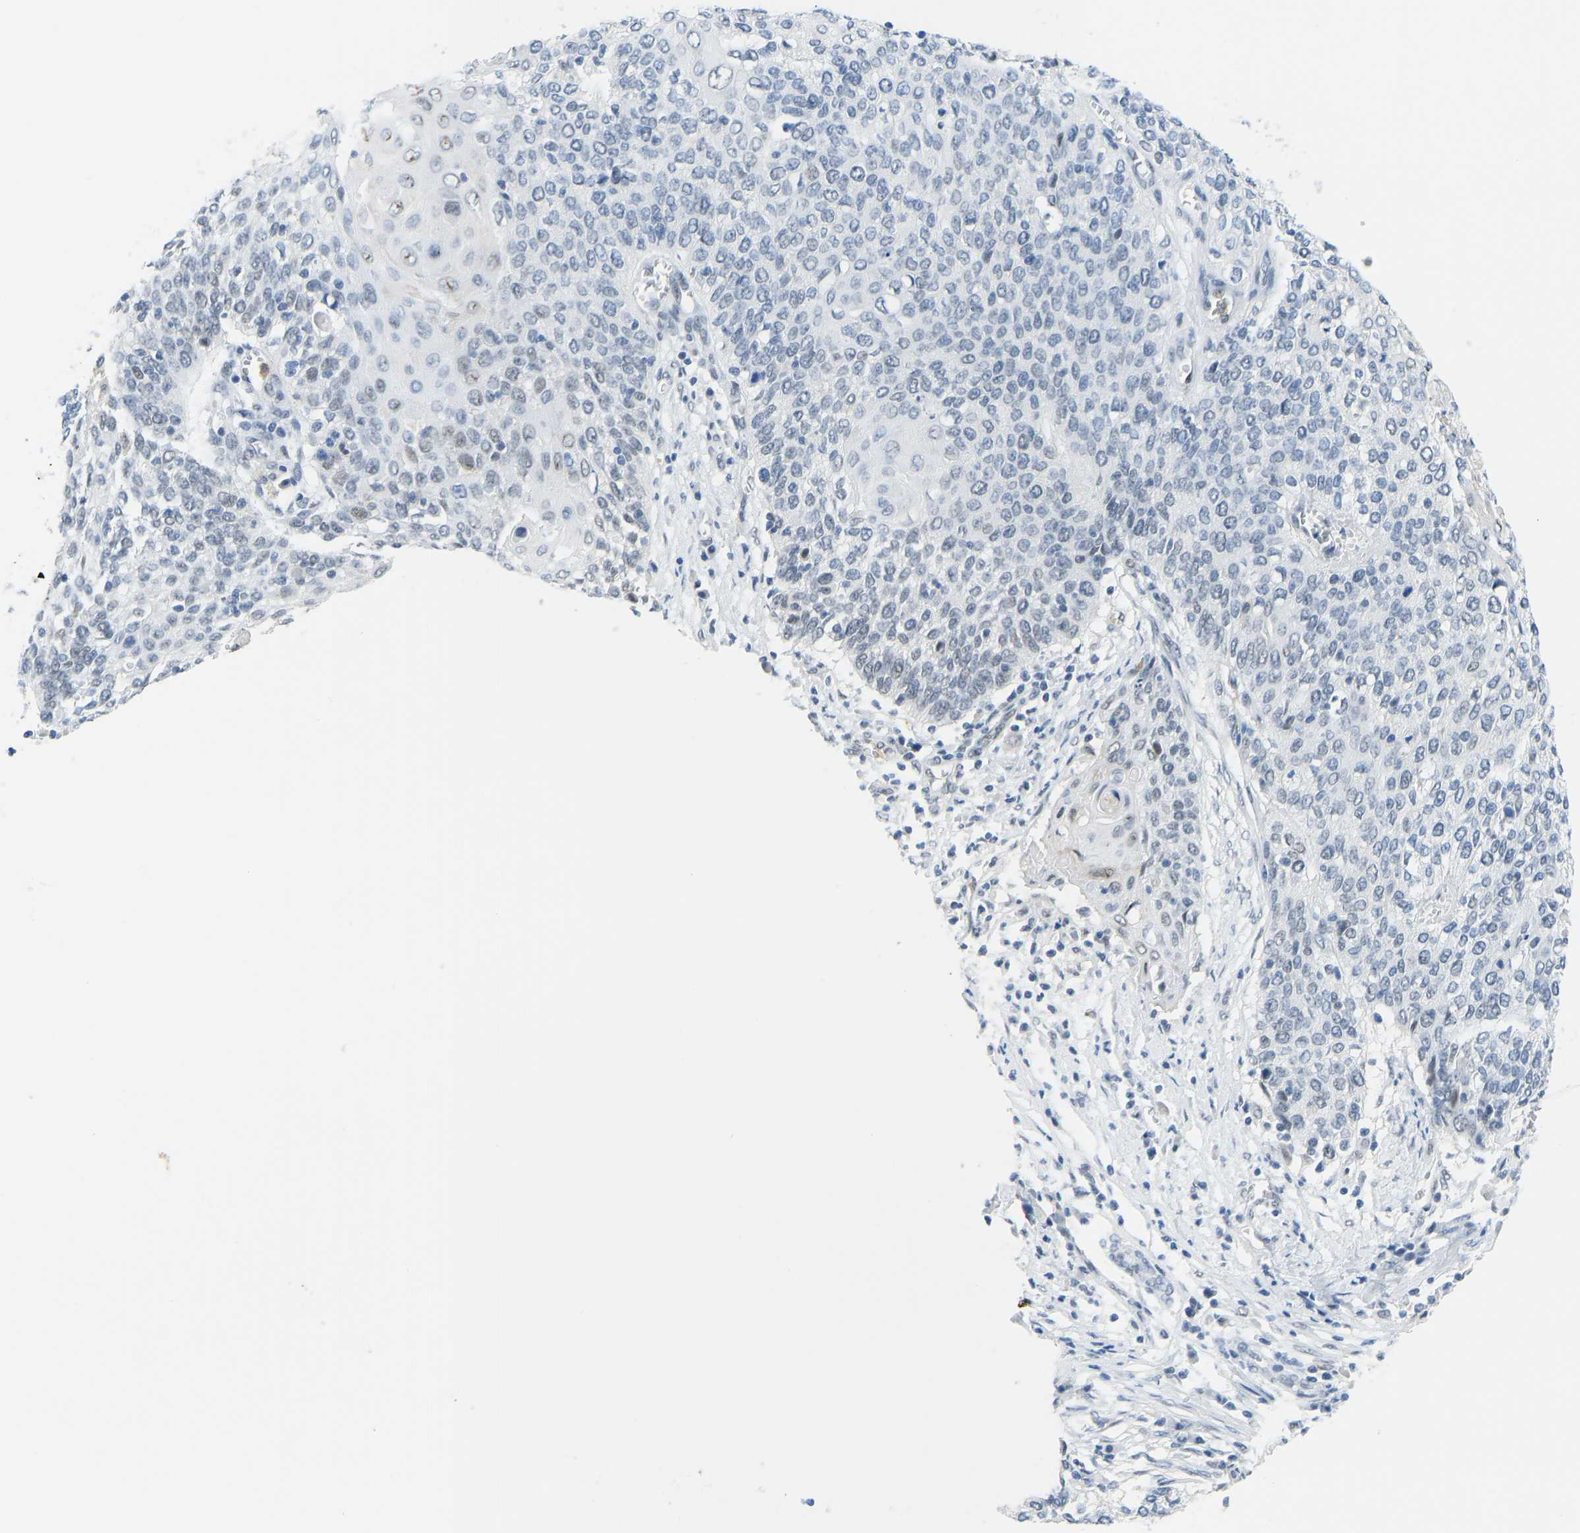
{"staining": {"intensity": "negative", "quantity": "none", "location": "none"}, "tissue": "cervical cancer", "cell_type": "Tumor cells", "image_type": "cancer", "snomed": [{"axis": "morphology", "description": "Squamous cell carcinoma, NOS"}, {"axis": "topography", "description": "Cervix"}], "caption": "IHC of squamous cell carcinoma (cervical) shows no staining in tumor cells.", "gene": "TXNDC2", "patient": {"sex": "female", "age": 39}}